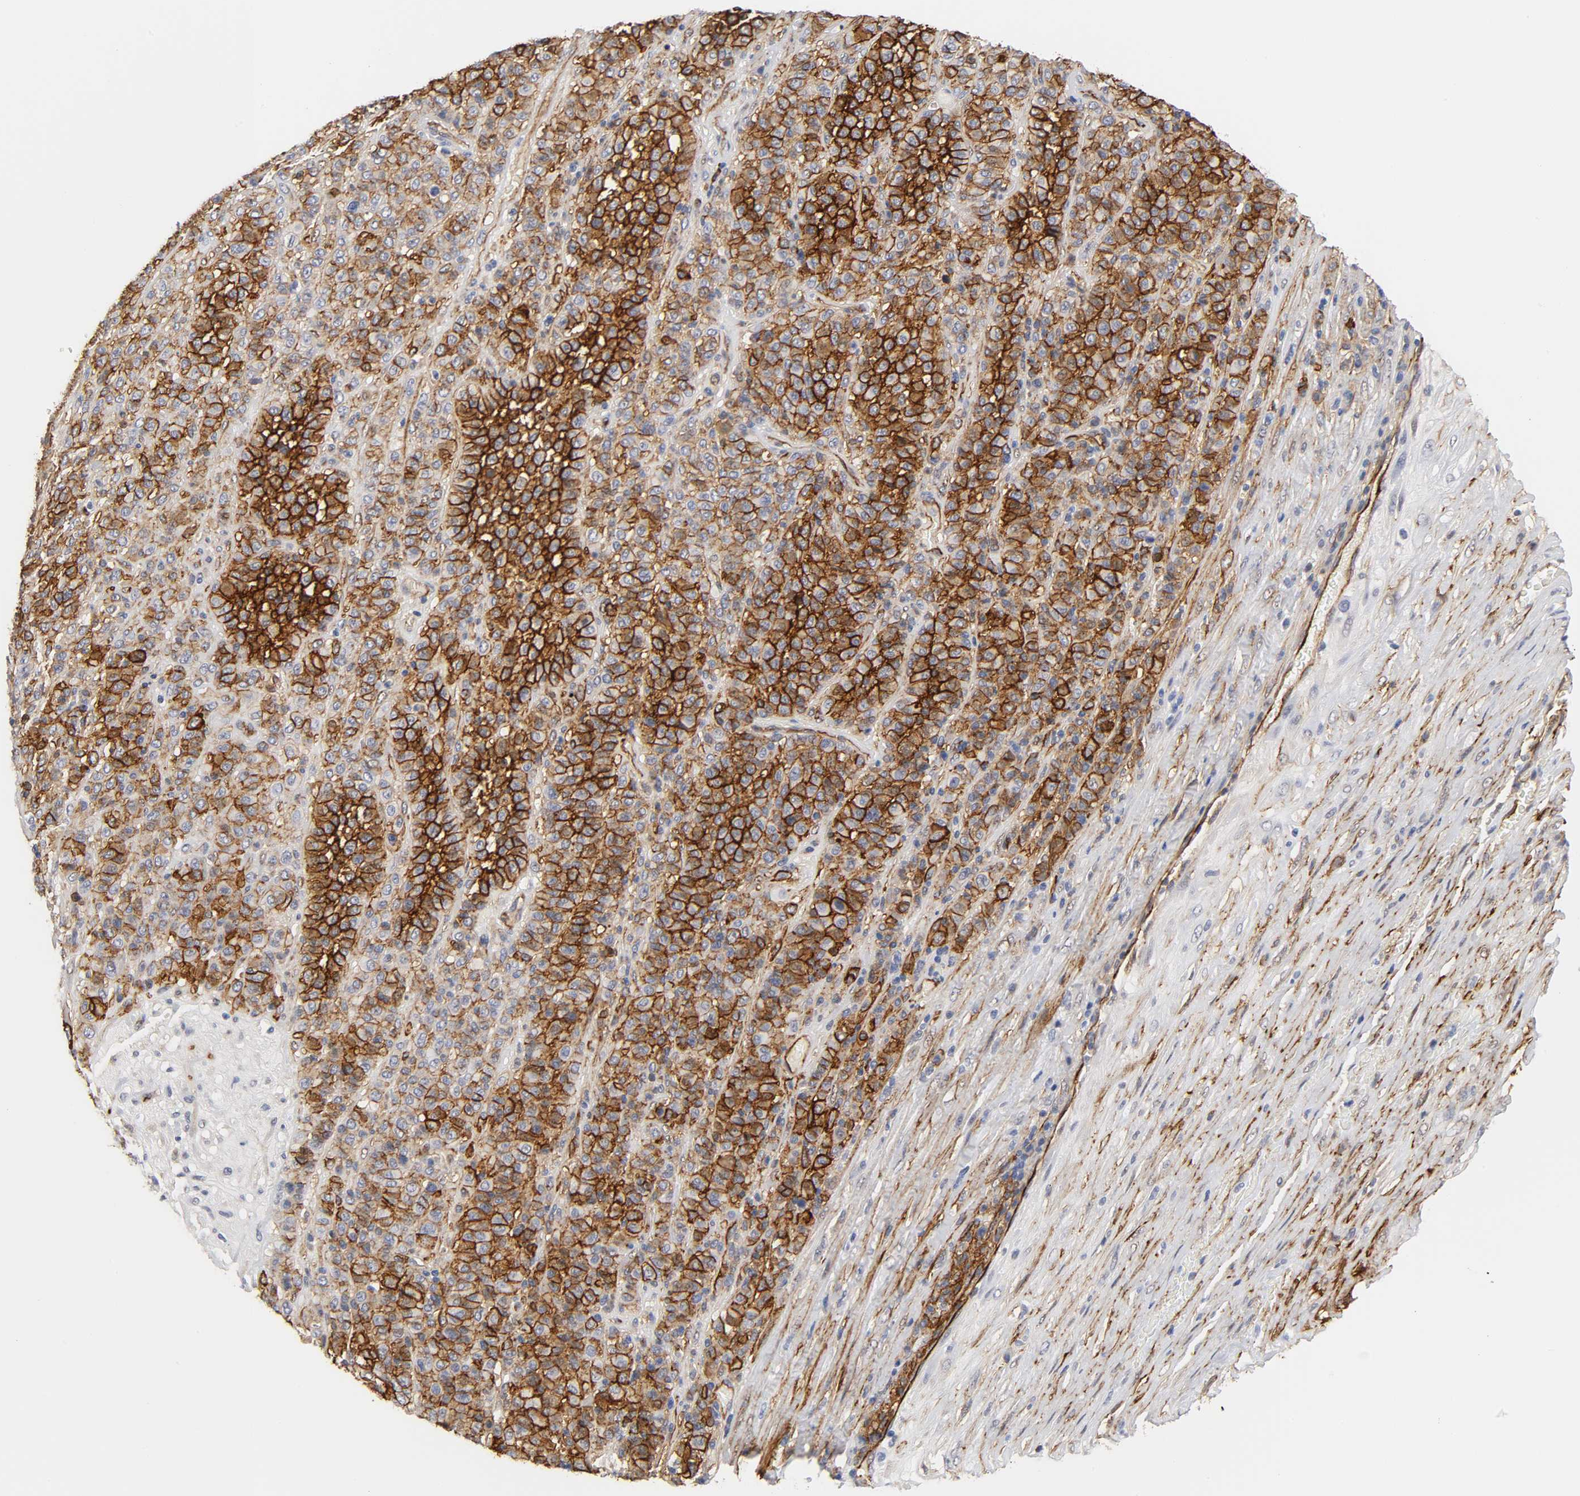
{"staining": {"intensity": "strong", "quantity": ">75%", "location": "cytoplasmic/membranous"}, "tissue": "melanoma", "cell_type": "Tumor cells", "image_type": "cancer", "snomed": [{"axis": "morphology", "description": "Malignant melanoma, Metastatic site"}, {"axis": "topography", "description": "Pancreas"}], "caption": "The immunohistochemical stain labels strong cytoplasmic/membranous expression in tumor cells of malignant melanoma (metastatic site) tissue.", "gene": "ICAM1", "patient": {"sex": "female", "age": 30}}